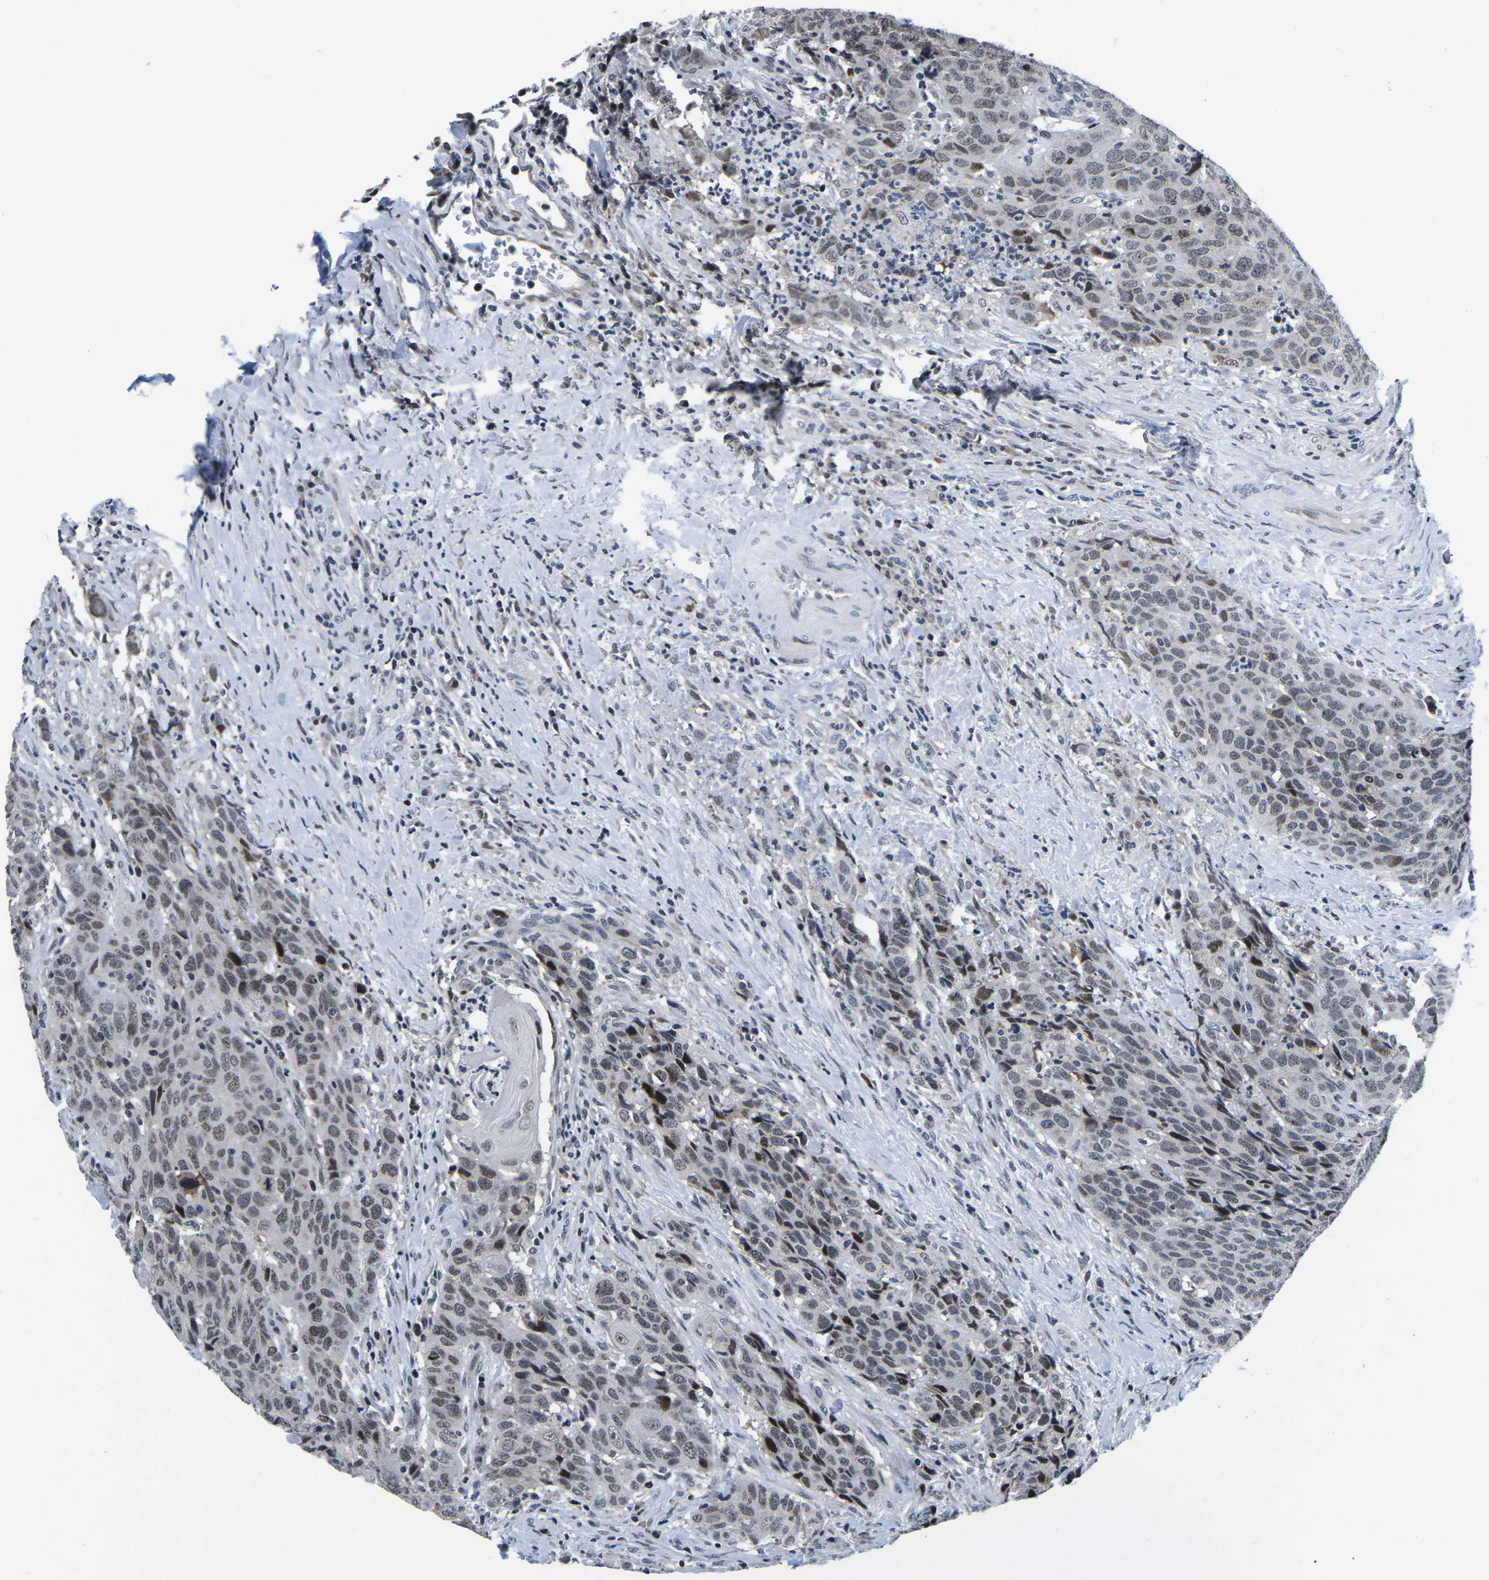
{"staining": {"intensity": "strong", "quantity": "<25%", "location": "nuclear"}, "tissue": "head and neck cancer", "cell_type": "Tumor cells", "image_type": "cancer", "snomed": [{"axis": "morphology", "description": "Squamous cell carcinoma, NOS"}, {"axis": "topography", "description": "Head-Neck"}], "caption": "Head and neck squamous cell carcinoma stained for a protein (brown) reveals strong nuclear positive expression in approximately <25% of tumor cells.", "gene": "CDC73", "patient": {"sex": "male", "age": 66}}